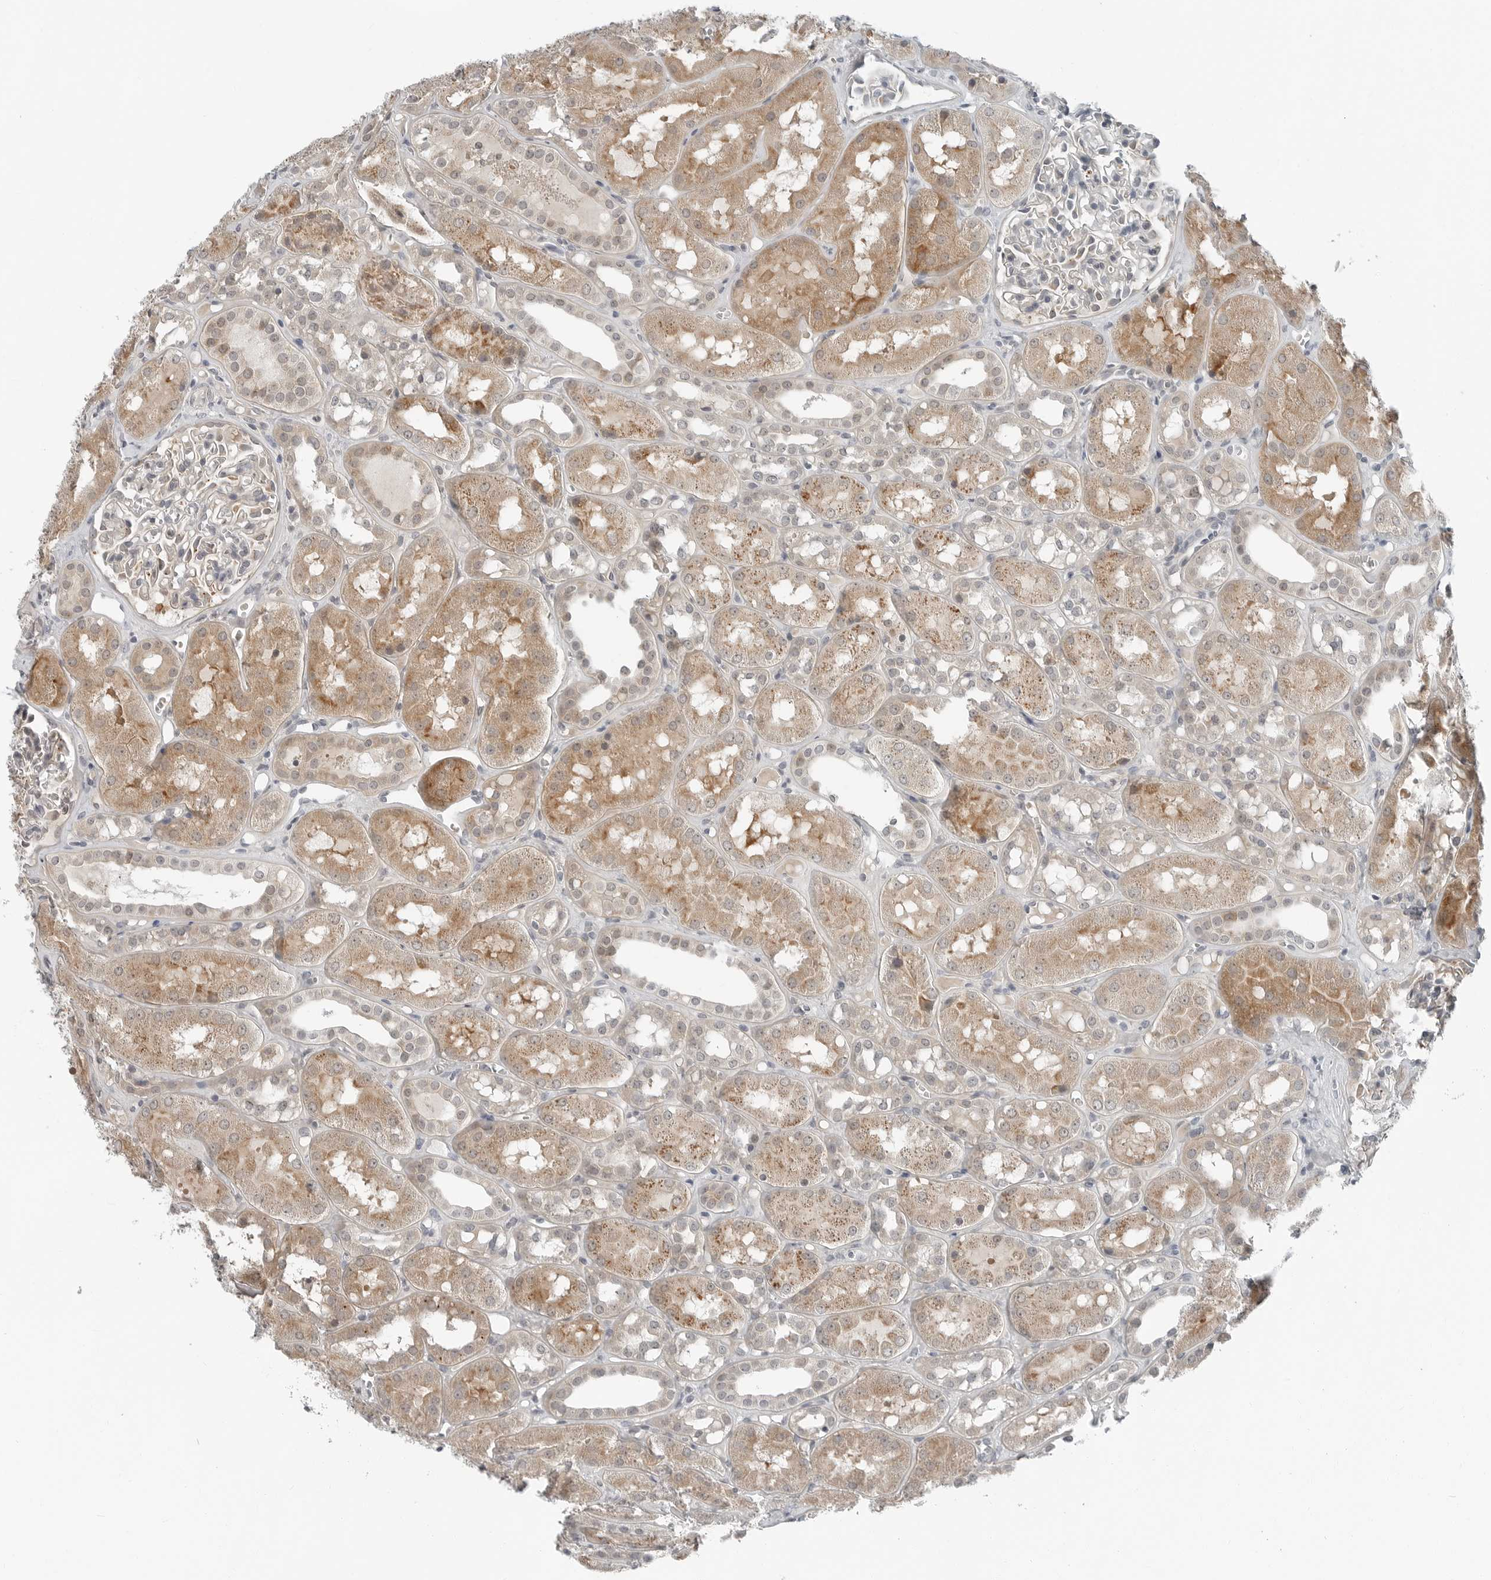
{"staining": {"intensity": "negative", "quantity": "none", "location": "none"}, "tissue": "kidney", "cell_type": "Cells in glomeruli", "image_type": "normal", "snomed": [{"axis": "morphology", "description": "Normal tissue, NOS"}, {"axis": "topography", "description": "Kidney"}], "caption": "The immunohistochemistry (IHC) micrograph has no significant expression in cells in glomeruli of kidney. The staining is performed using DAB (3,3'-diaminobenzidine) brown chromogen with nuclei counter-stained in using hematoxylin.", "gene": "FCRLB", "patient": {"sex": "male", "age": 16}}